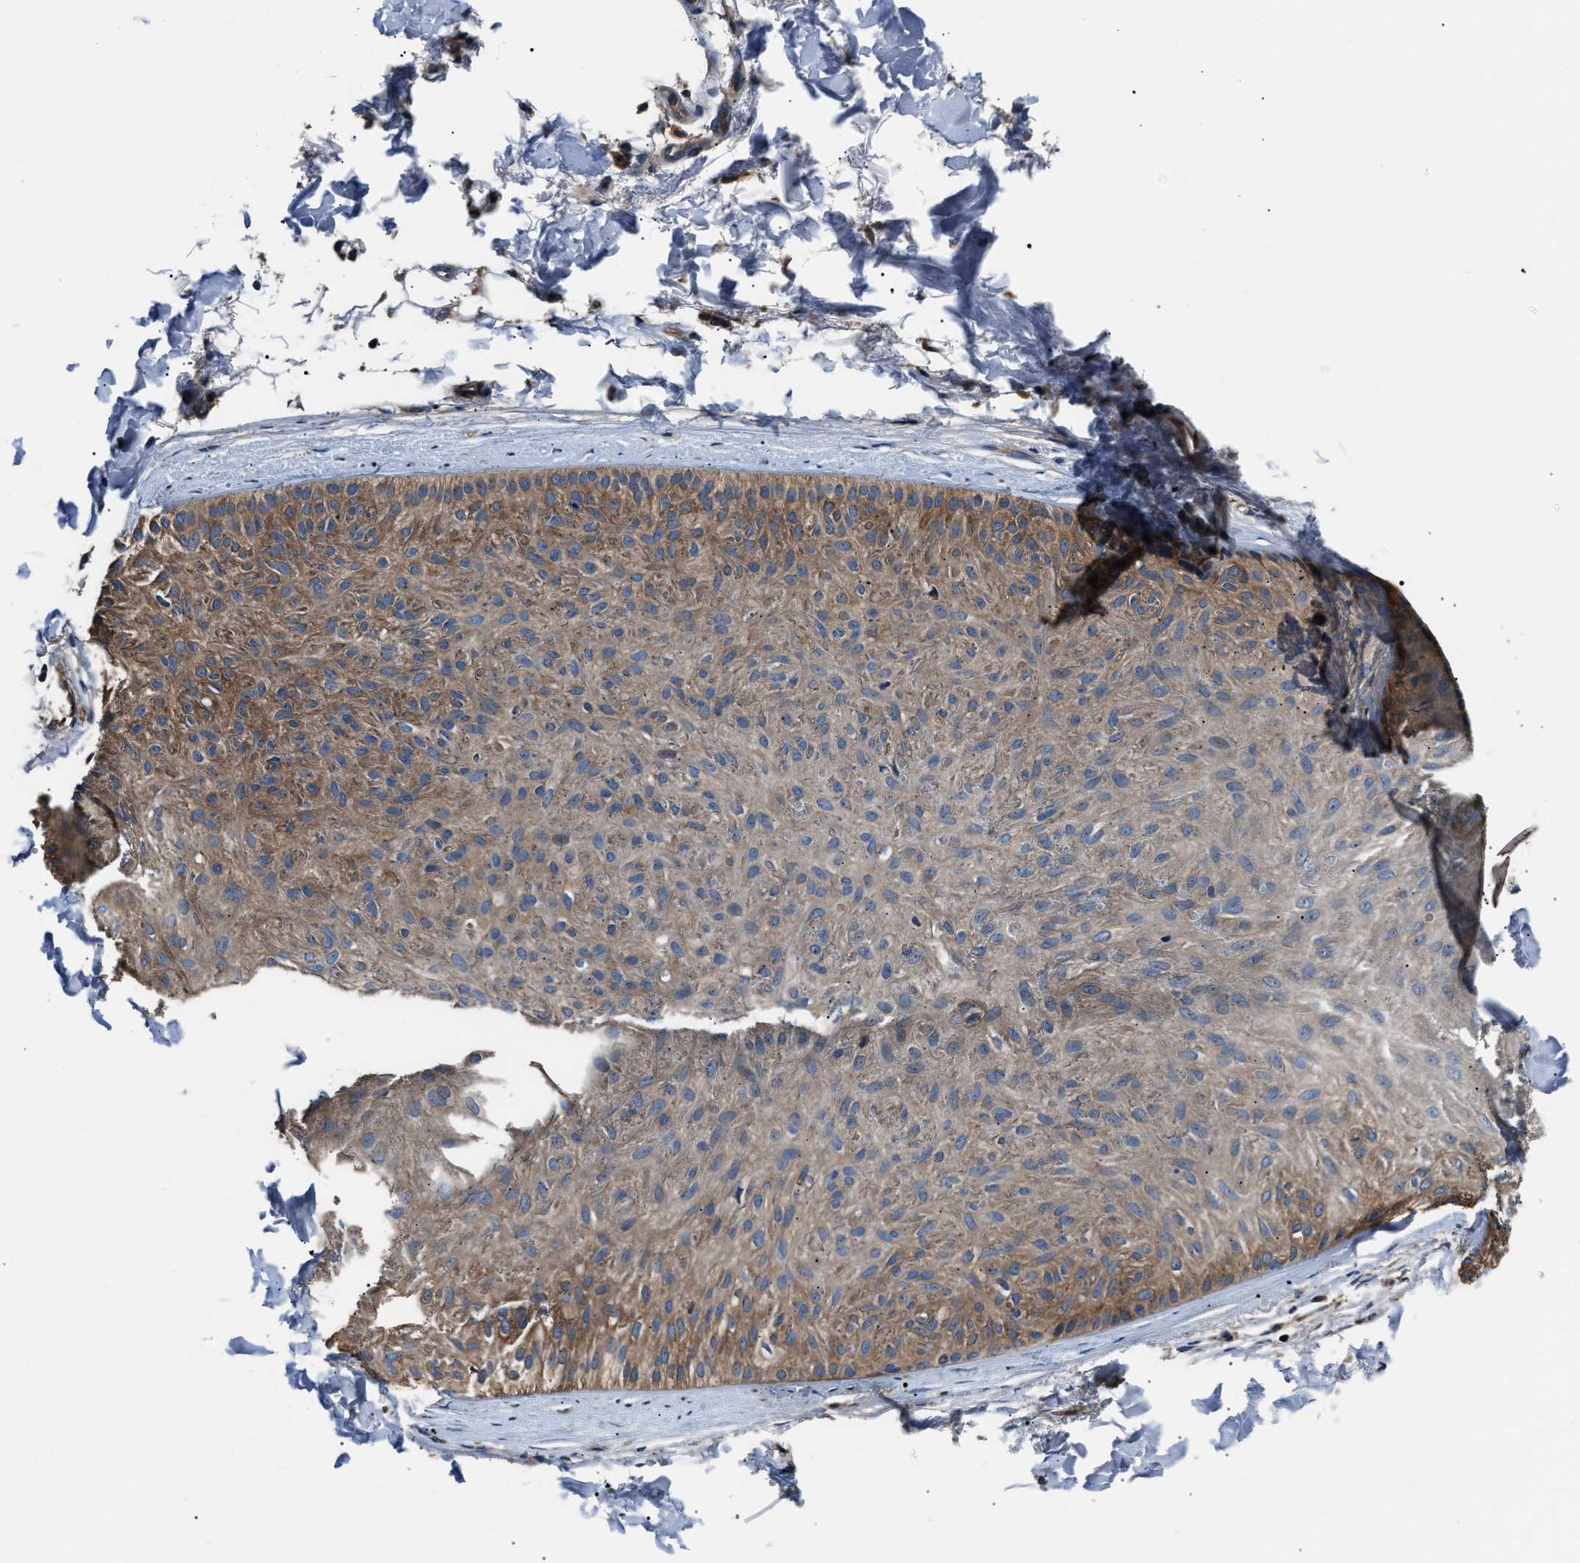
{"staining": {"intensity": "moderate", "quantity": ">75%", "location": "cytoplasmic/membranous"}, "tissue": "skin cancer", "cell_type": "Tumor cells", "image_type": "cancer", "snomed": [{"axis": "morphology", "description": "Normal tissue, NOS"}, {"axis": "morphology", "description": "Basal cell carcinoma"}, {"axis": "topography", "description": "Skin"}], "caption": "Skin cancer (basal cell carcinoma) was stained to show a protein in brown. There is medium levels of moderate cytoplasmic/membranous positivity in approximately >75% of tumor cells.", "gene": "IMPDH2", "patient": {"sex": "male", "age": 52}}